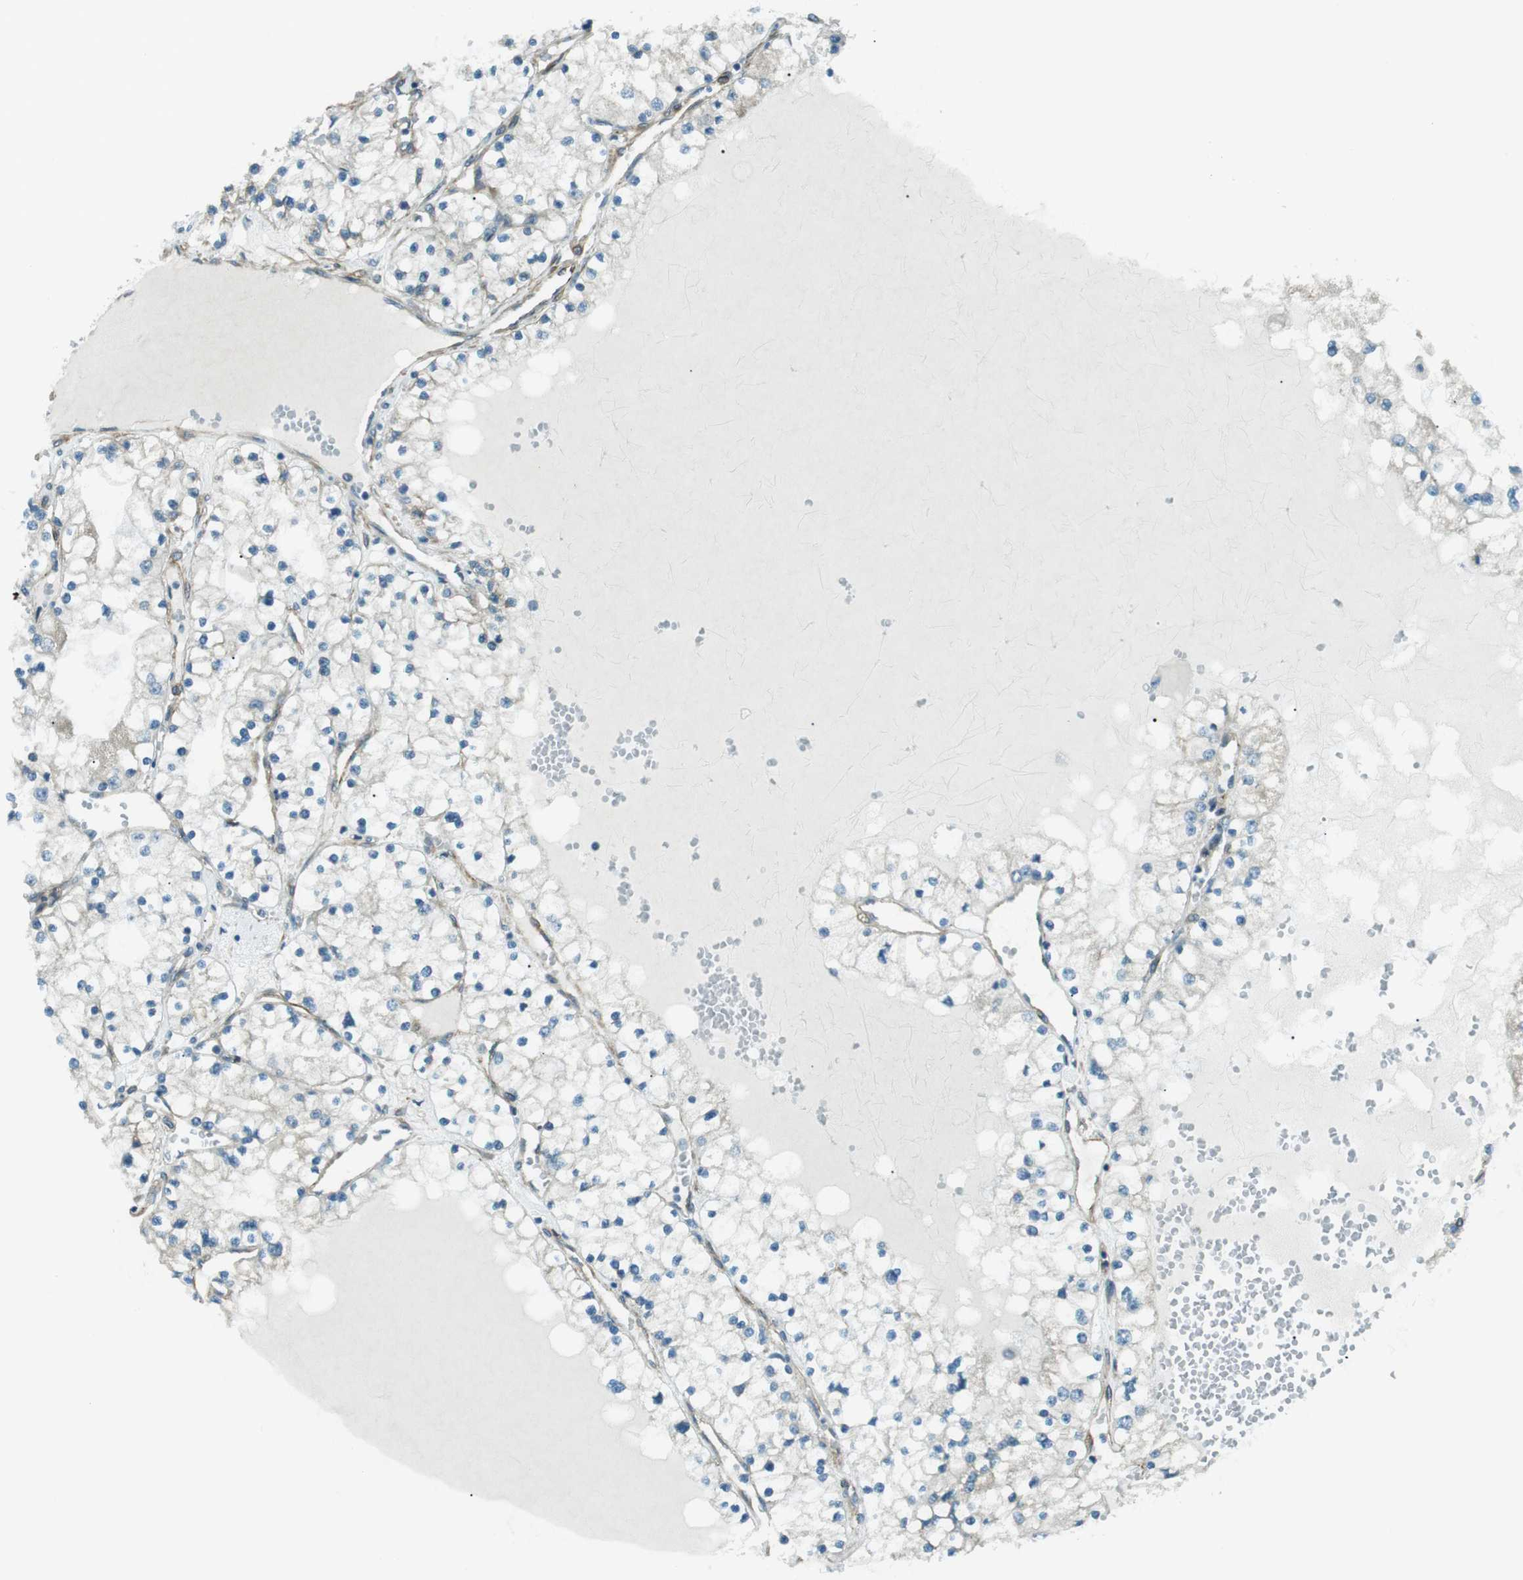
{"staining": {"intensity": "negative", "quantity": "none", "location": "none"}, "tissue": "renal cancer", "cell_type": "Tumor cells", "image_type": "cancer", "snomed": [{"axis": "morphology", "description": "Adenocarcinoma, NOS"}, {"axis": "topography", "description": "Kidney"}], "caption": "An IHC image of renal cancer is shown. There is no staining in tumor cells of renal cancer.", "gene": "ODR4", "patient": {"sex": "male", "age": 68}}